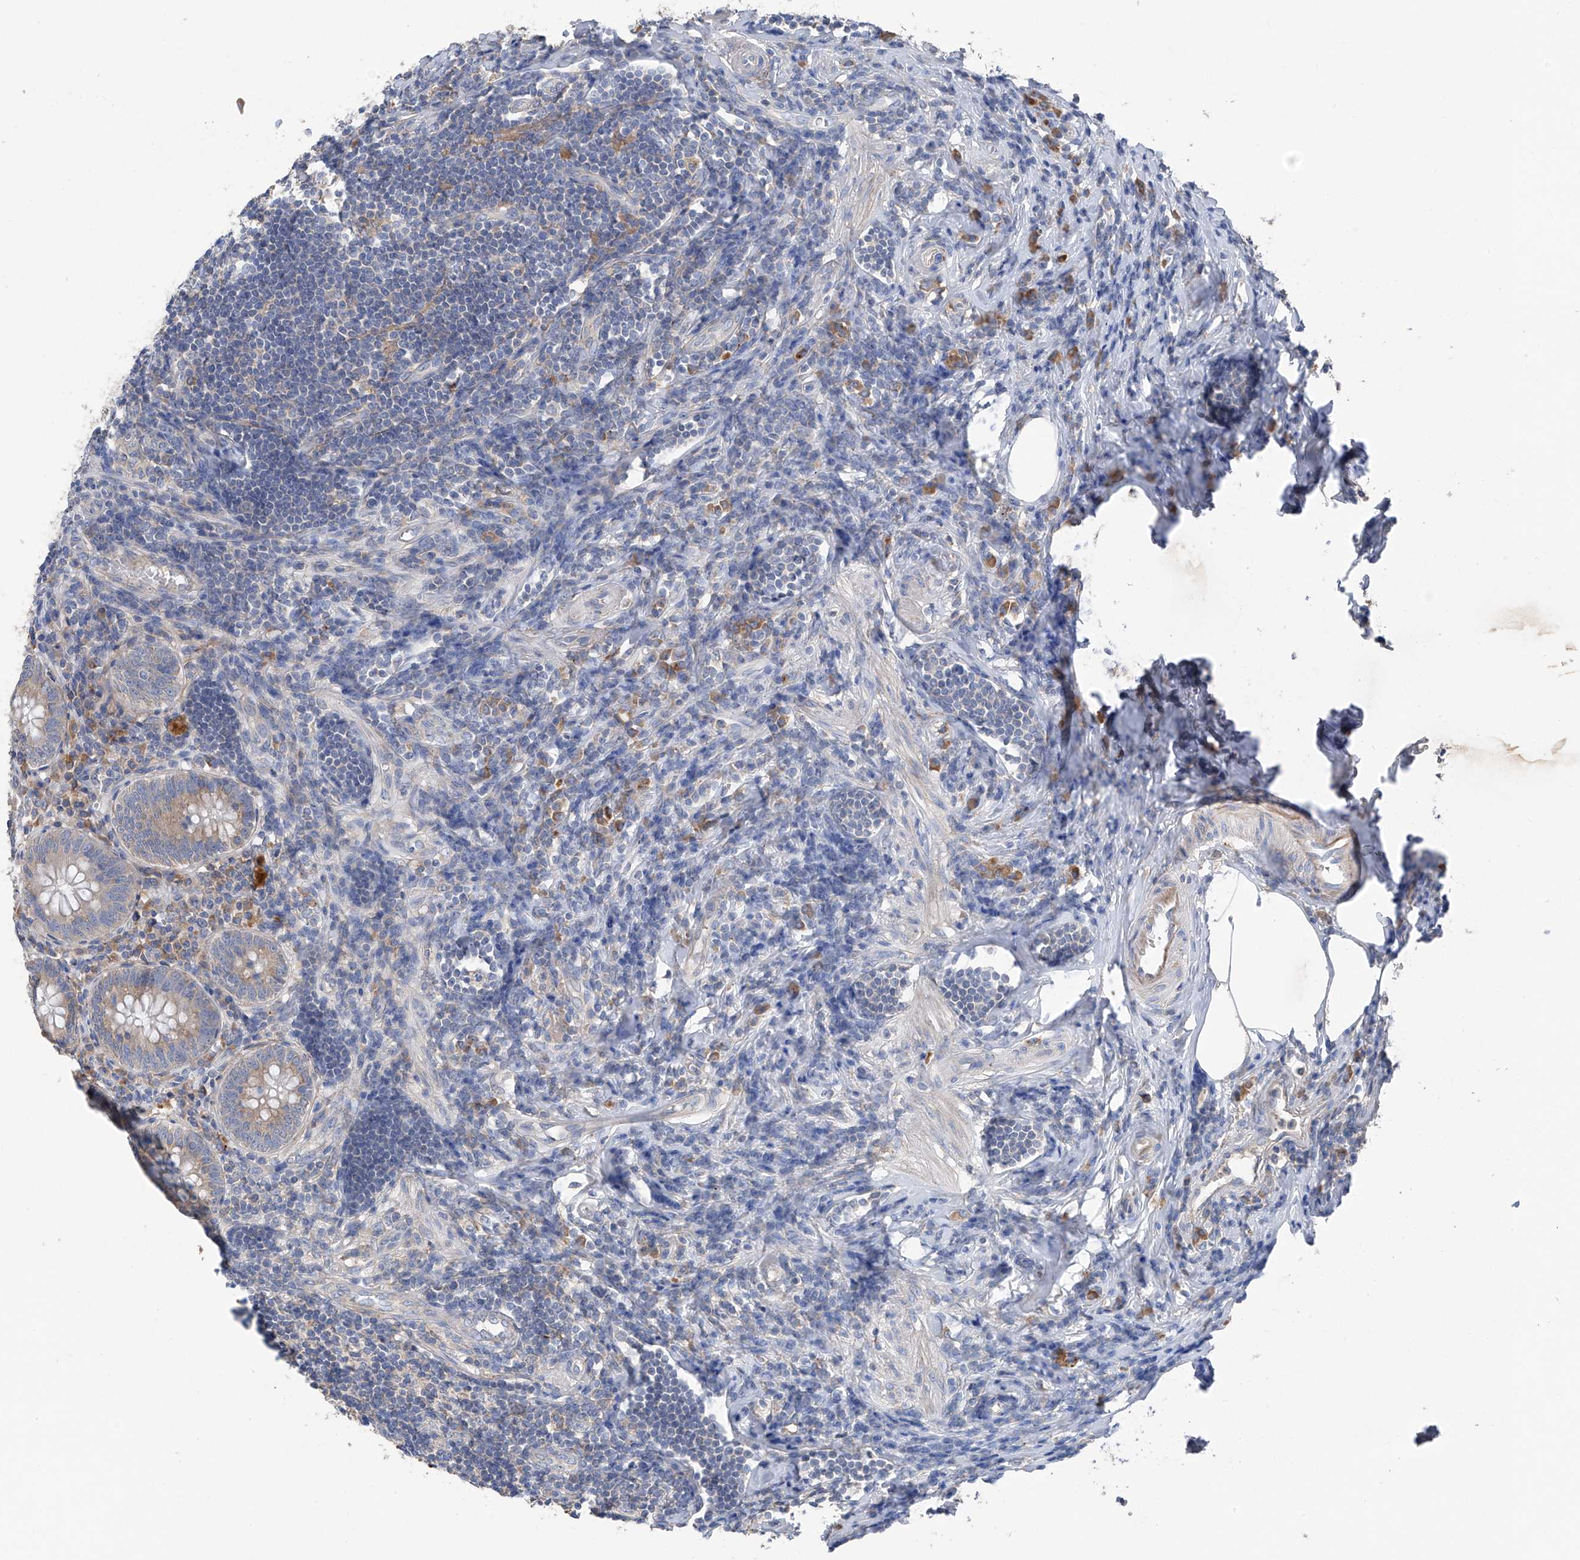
{"staining": {"intensity": "weak", "quantity": "<25%", "location": "cytoplasmic/membranous"}, "tissue": "appendix", "cell_type": "Glandular cells", "image_type": "normal", "snomed": [{"axis": "morphology", "description": "Normal tissue, NOS"}, {"axis": "topography", "description": "Appendix"}], "caption": "A high-resolution image shows immunohistochemistry (IHC) staining of unremarkable appendix, which shows no significant positivity in glandular cells. The staining is performed using DAB brown chromogen with nuclei counter-stained in using hematoxylin.", "gene": "GALNTL6", "patient": {"sex": "female", "age": 54}}